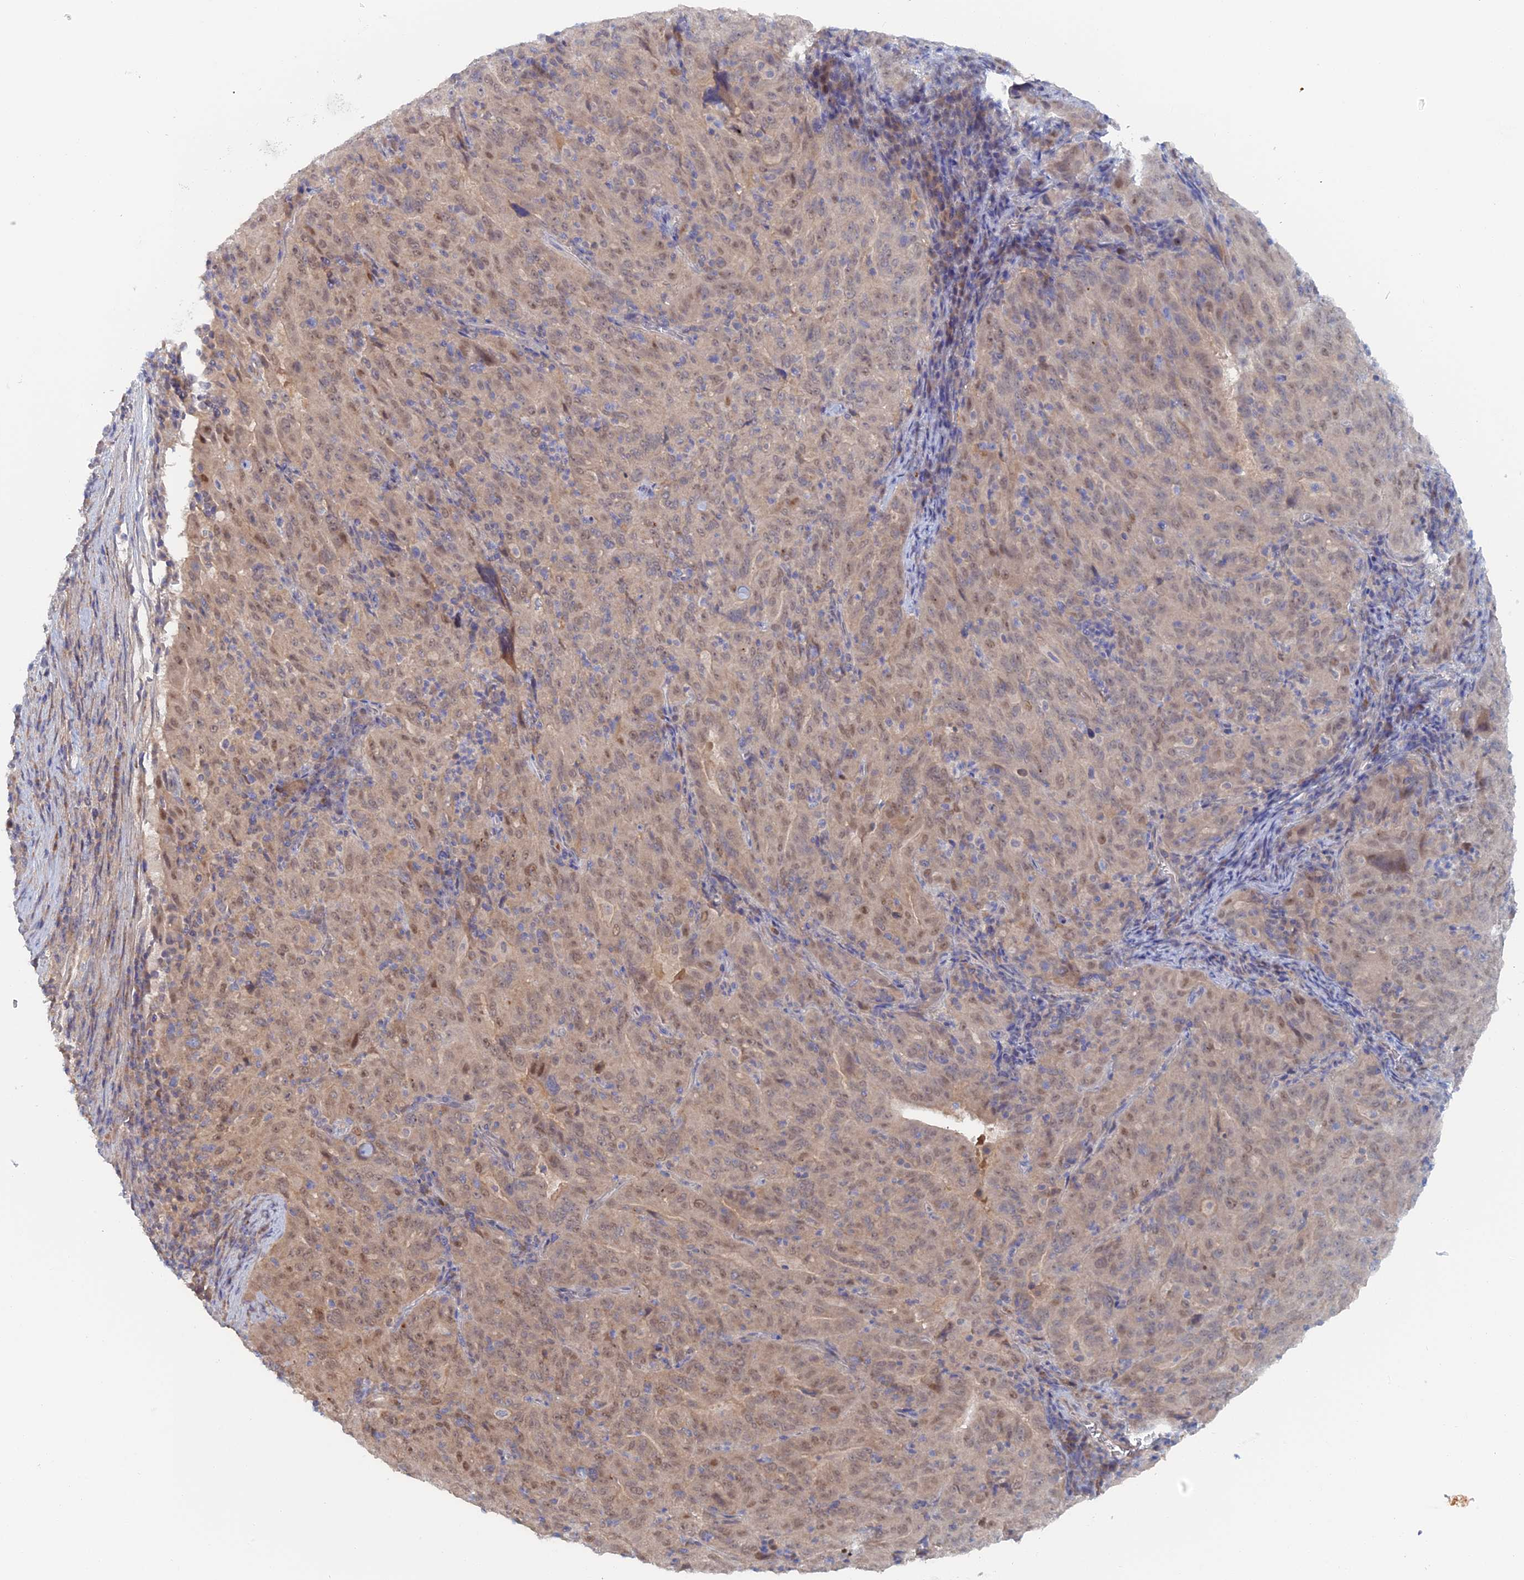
{"staining": {"intensity": "weak", "quantity": "25%-75%", "location": "nuclear"}, "tissue": "pancreatic cancer", "cell_type": "Tumor cells", "image_type": "cancer", "snomed": [{"axis": "morphology", "description": "Adenocarcinoma, NOS"}, {"axis": "topography", "description": "Pancreas"}], "caption": "Human pancreatic adenocarcinoma stained with a protein marker exhibits weak staining in tumor cells.", "gene": "ELOVL6", "patient": {"sex": "male", "age": 63}}